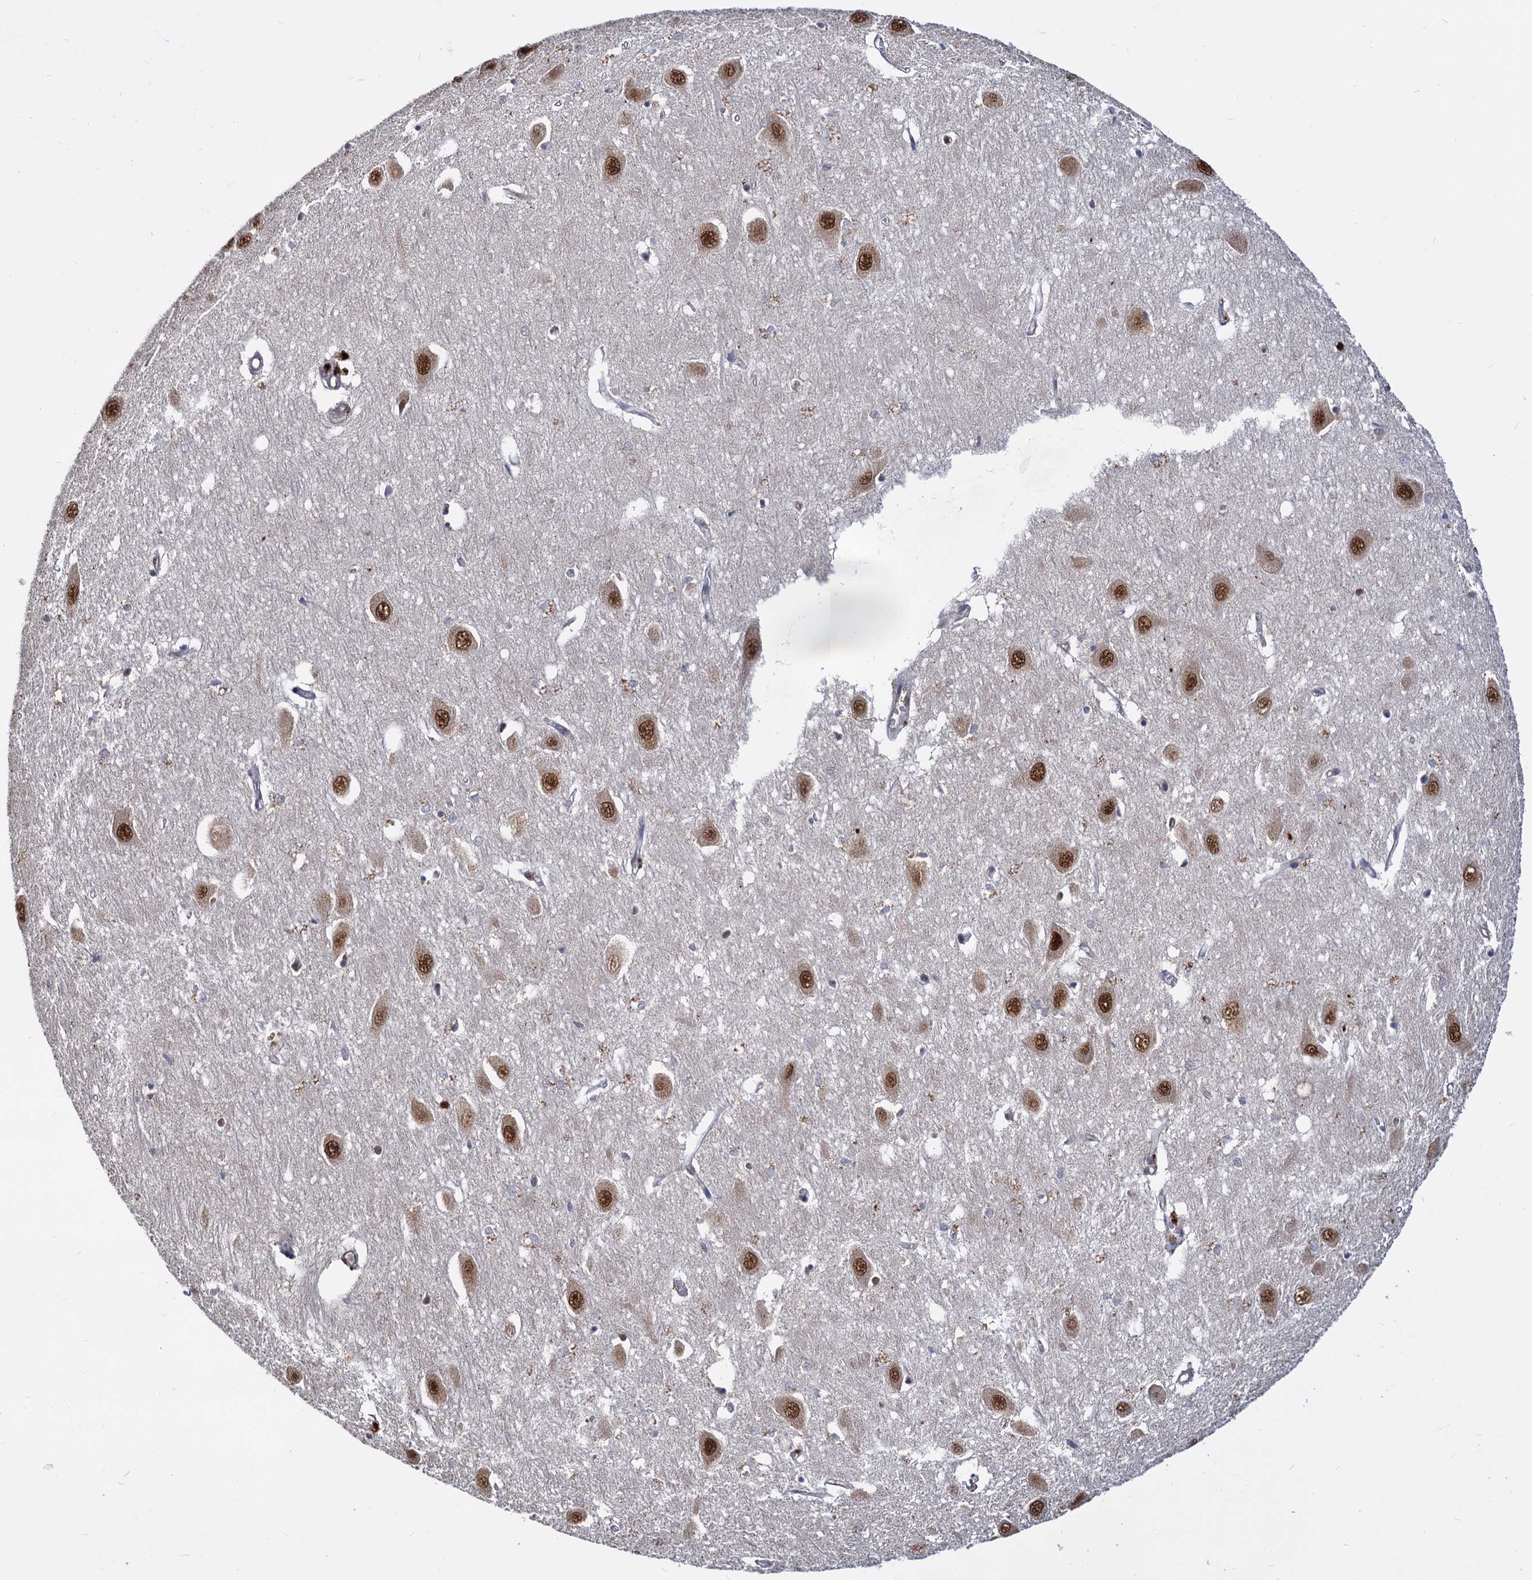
{"staining": {"intensity": "weak", "quantity": "<25%", "location": "cytoplasmic/membranous"}, "tissue": "hippocampus", "cell_type": "Glial cells", "image_type": "normal", "snomed": [{"axis": "morphology", "description": "Normal tissue, NOS"}, {"axis": "topography", "description": "Hippocampus"}], "caption": "Immunohistochemical staining of benign hippocampus displays no significant expression in glial cells.", "gene": "PSMD4", "patient": {"sex": "female", "age": 64}}